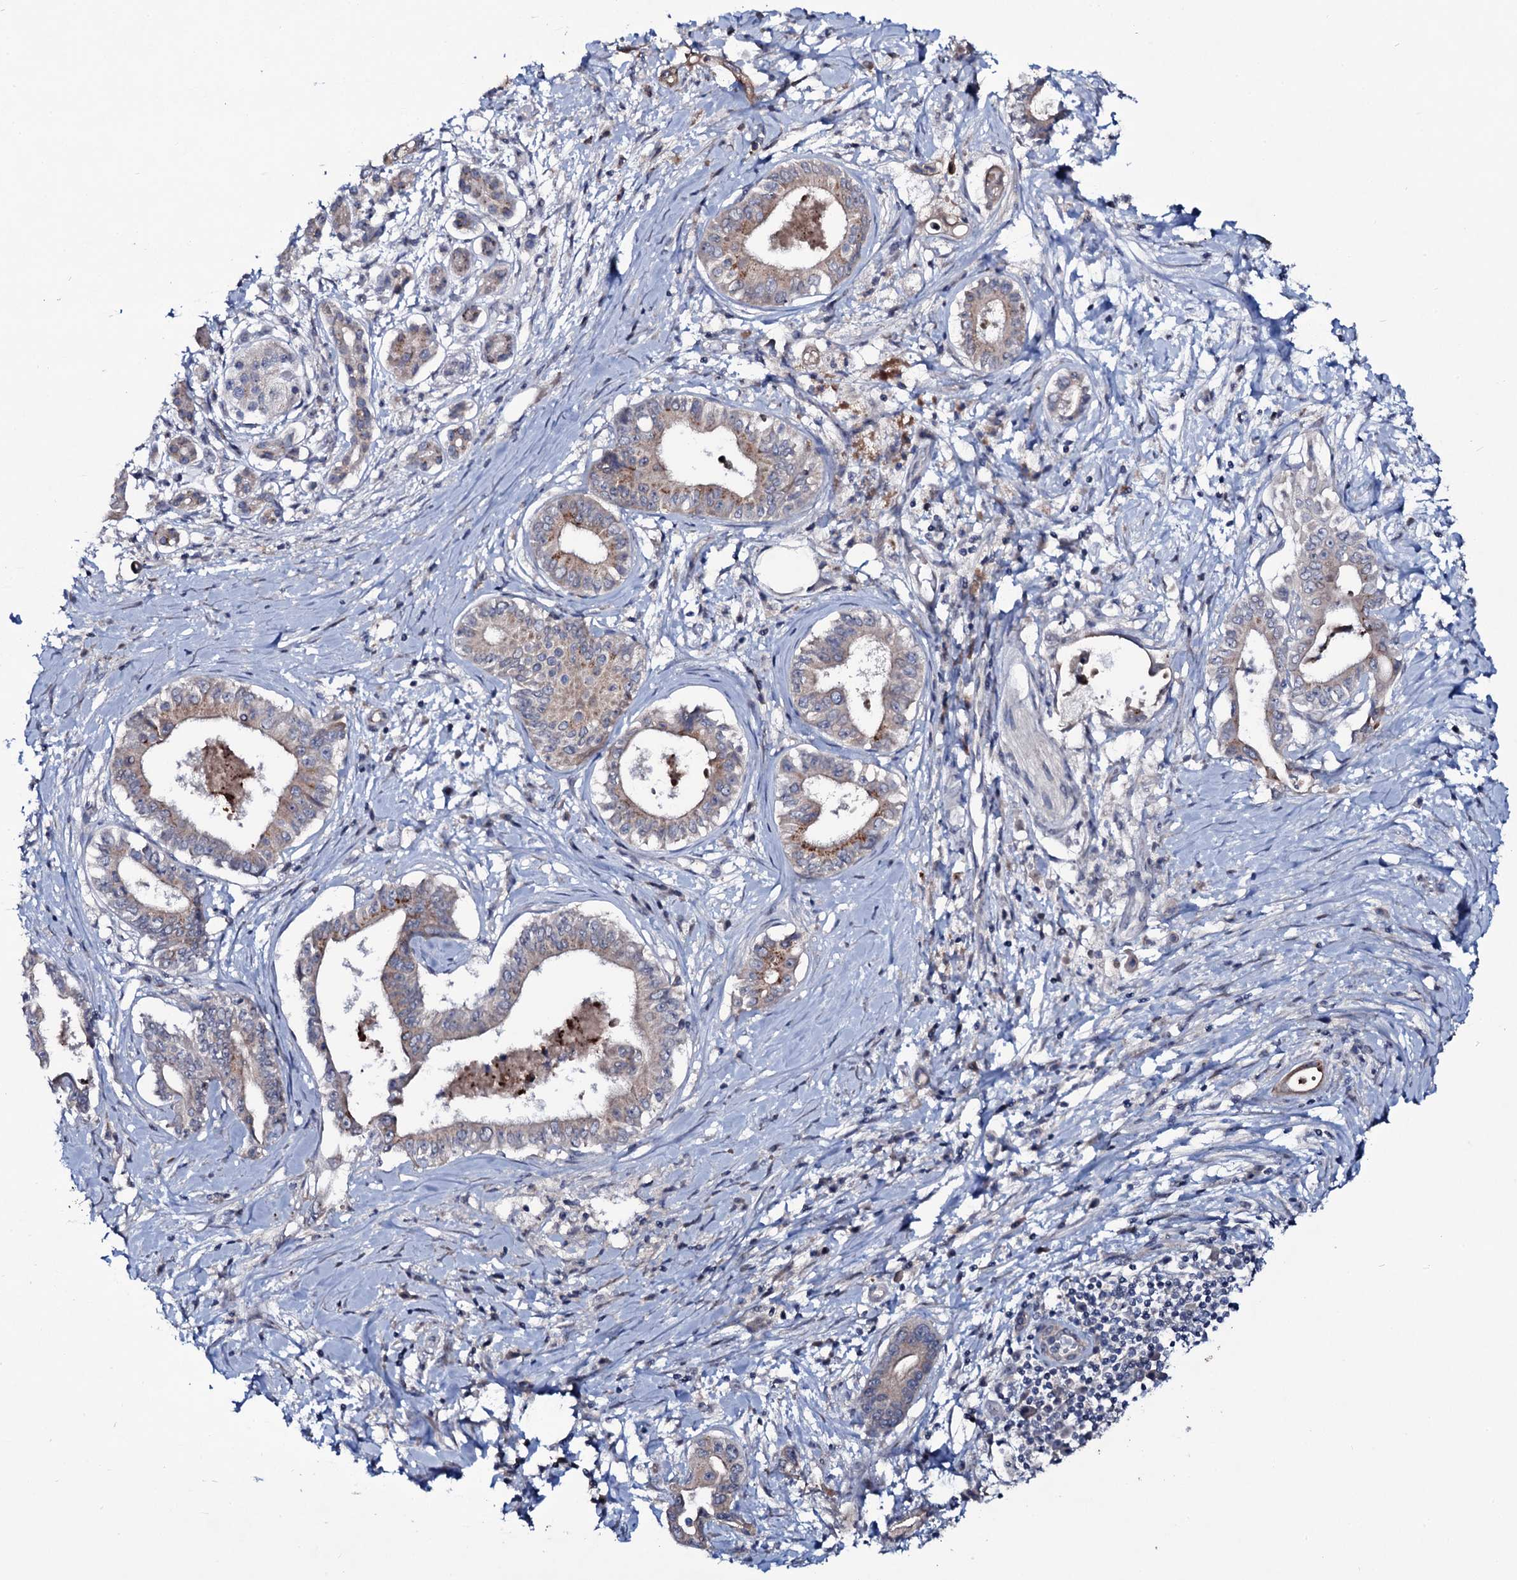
{"staining": {"intensity": "strong", "quantity": "<25%", "location": "cytoplasmic/membranous"}, "tissue": "pancreatic cancer", "cell_type": "Tumor cells", "image_type": "cancer", "snomed": [{"axis": "morphology", "description": "Adenocarcinoma, NOS"}, {"axis": "topography", "description": "Pancreas"}], "caption": "A high-resolution image shows immunohistochemistry staining of pancreatic adenocarcinoma, which reveals strong cytoplasmic/membranous positivity in approximately <25% of tumor cells.", "gene": "SNAP23", "patient": {"sex": "female", "age": 77}}